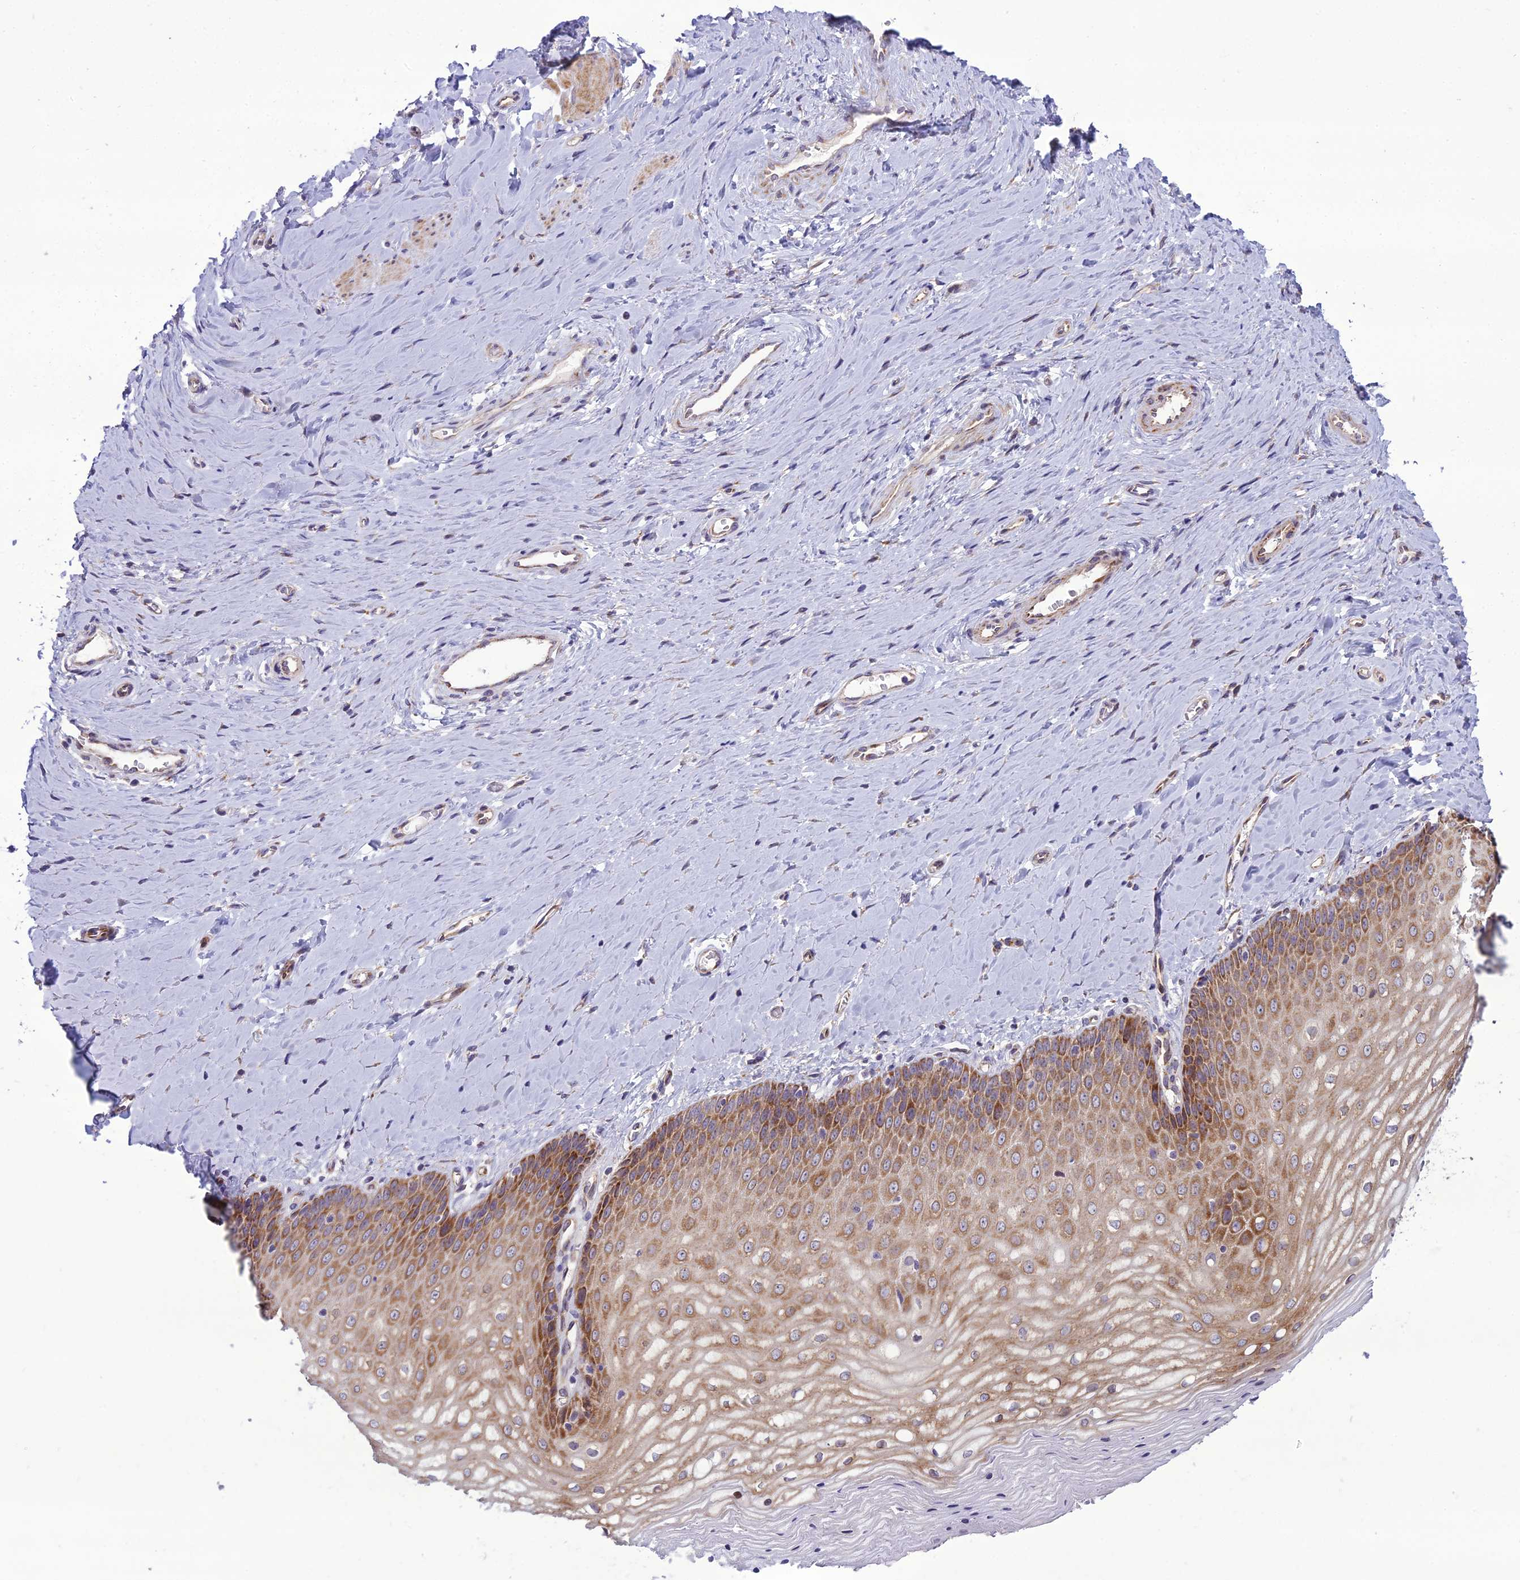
{"staining": {"intensity": "moderate", "quantity": ">75%", "location": "cytoplasmic/membranous"}, "tissue": "vagina", "cell_type": "Squamous epithelial cells", "image_type": "normal", "snomed": [{"axis": "morphology", "description": "Normal tissue, NOS"}, {"axis": "topography", "description": "Vagina"}], "caption": "Moderate cytoplasmic/membranous protein positivity is appreciated in about >75% of squamous epithelial cells in vagina.", "gene": "NODAL", "patient": {"sex": "female", "age": 65}}